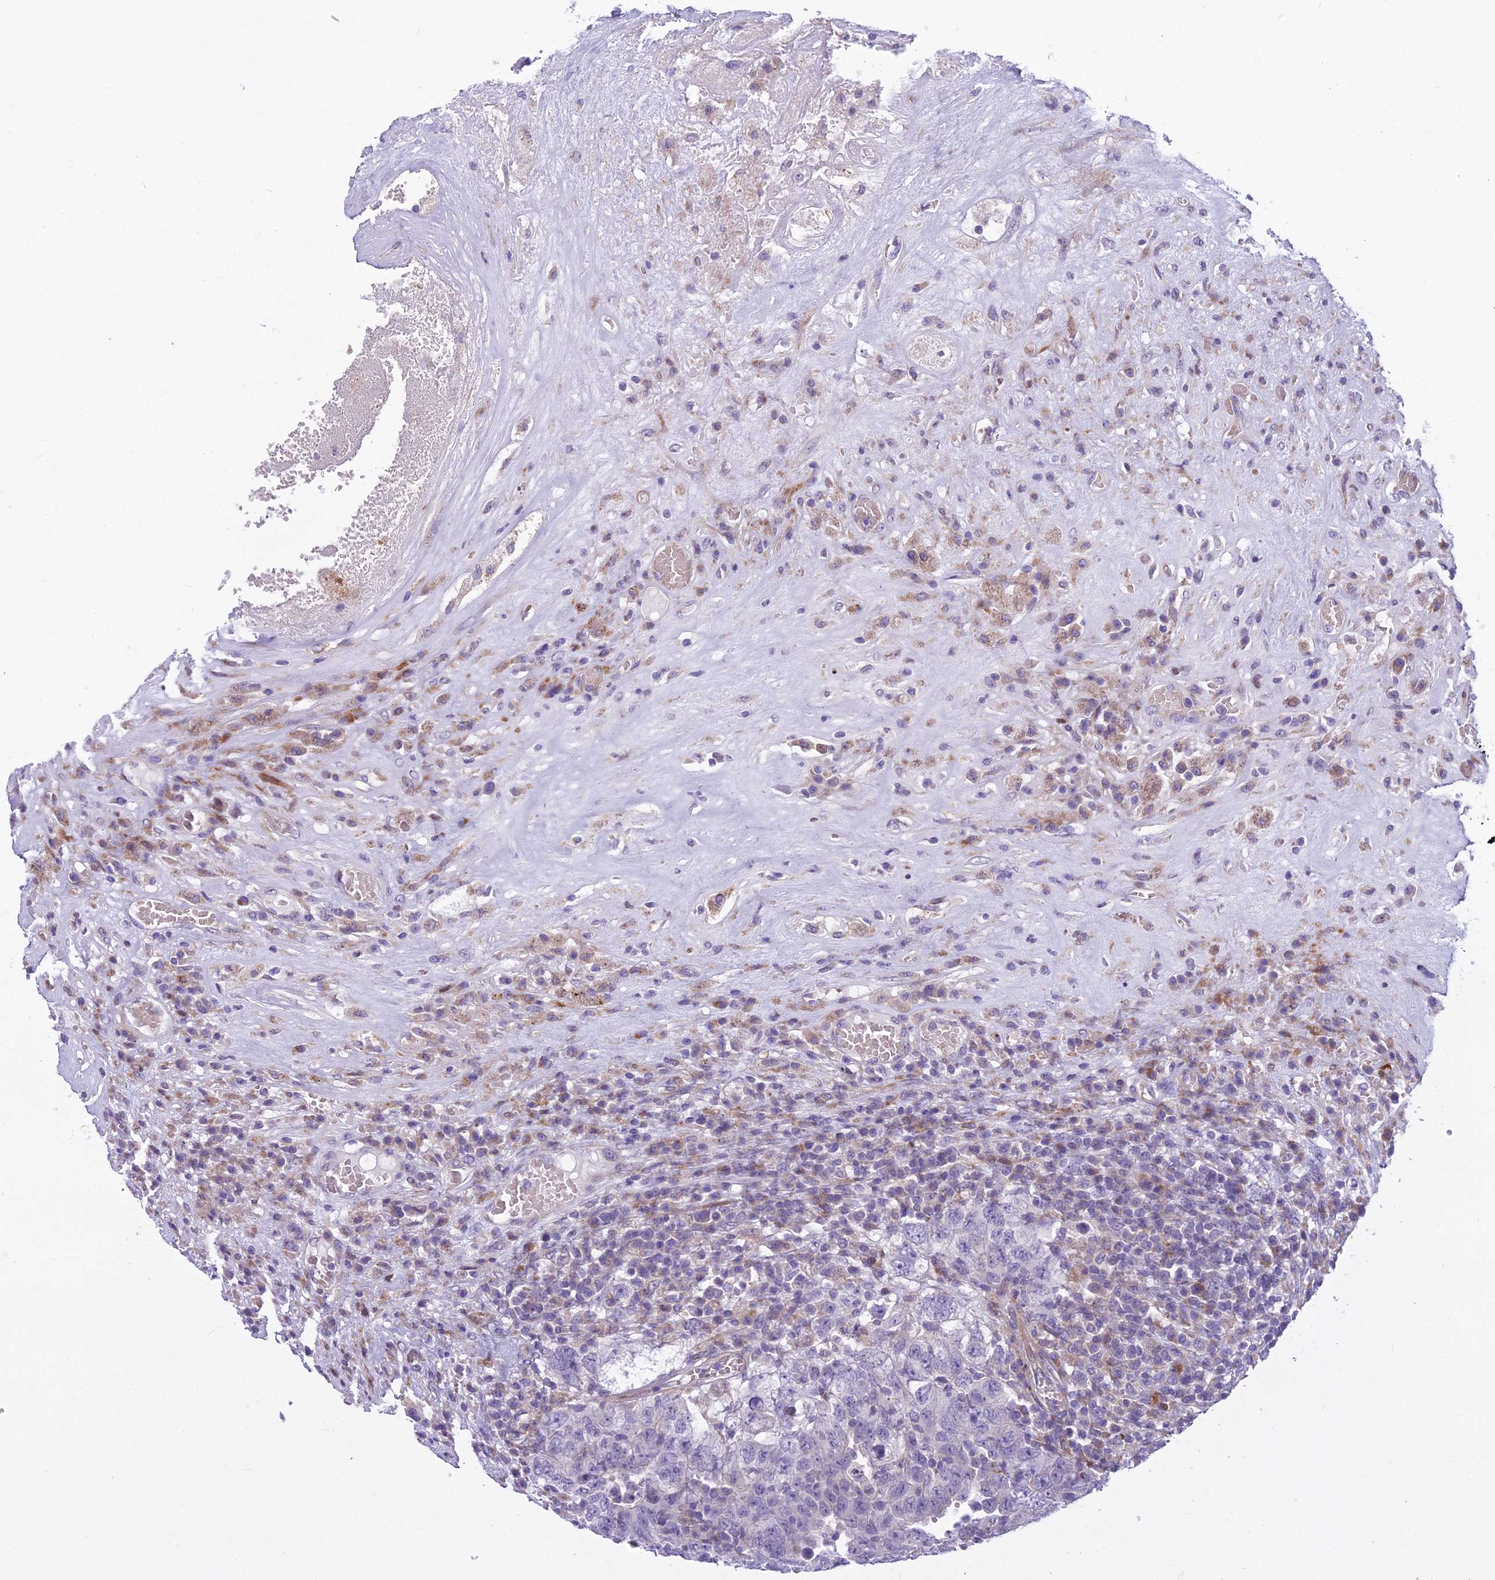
{"staining": {"intensity": "negative", "quantity": "none", "location": "none"}, "tissue": "testis cancer", "cell_type": "Tumor cells", "image_type": "cancer", "snomed": [{"axis": "morphology", "description": "Carcinoma, Embryonal, NOS"}, {"axis": "topography", "description": "Testis"}], "caption": "IHC micrograph of human testis cancer stained for a protein (brown), which exhibits no staining in tumor cells.", "gene": "PCDHB14", "patient": {"sex": "male", "age": 26}}